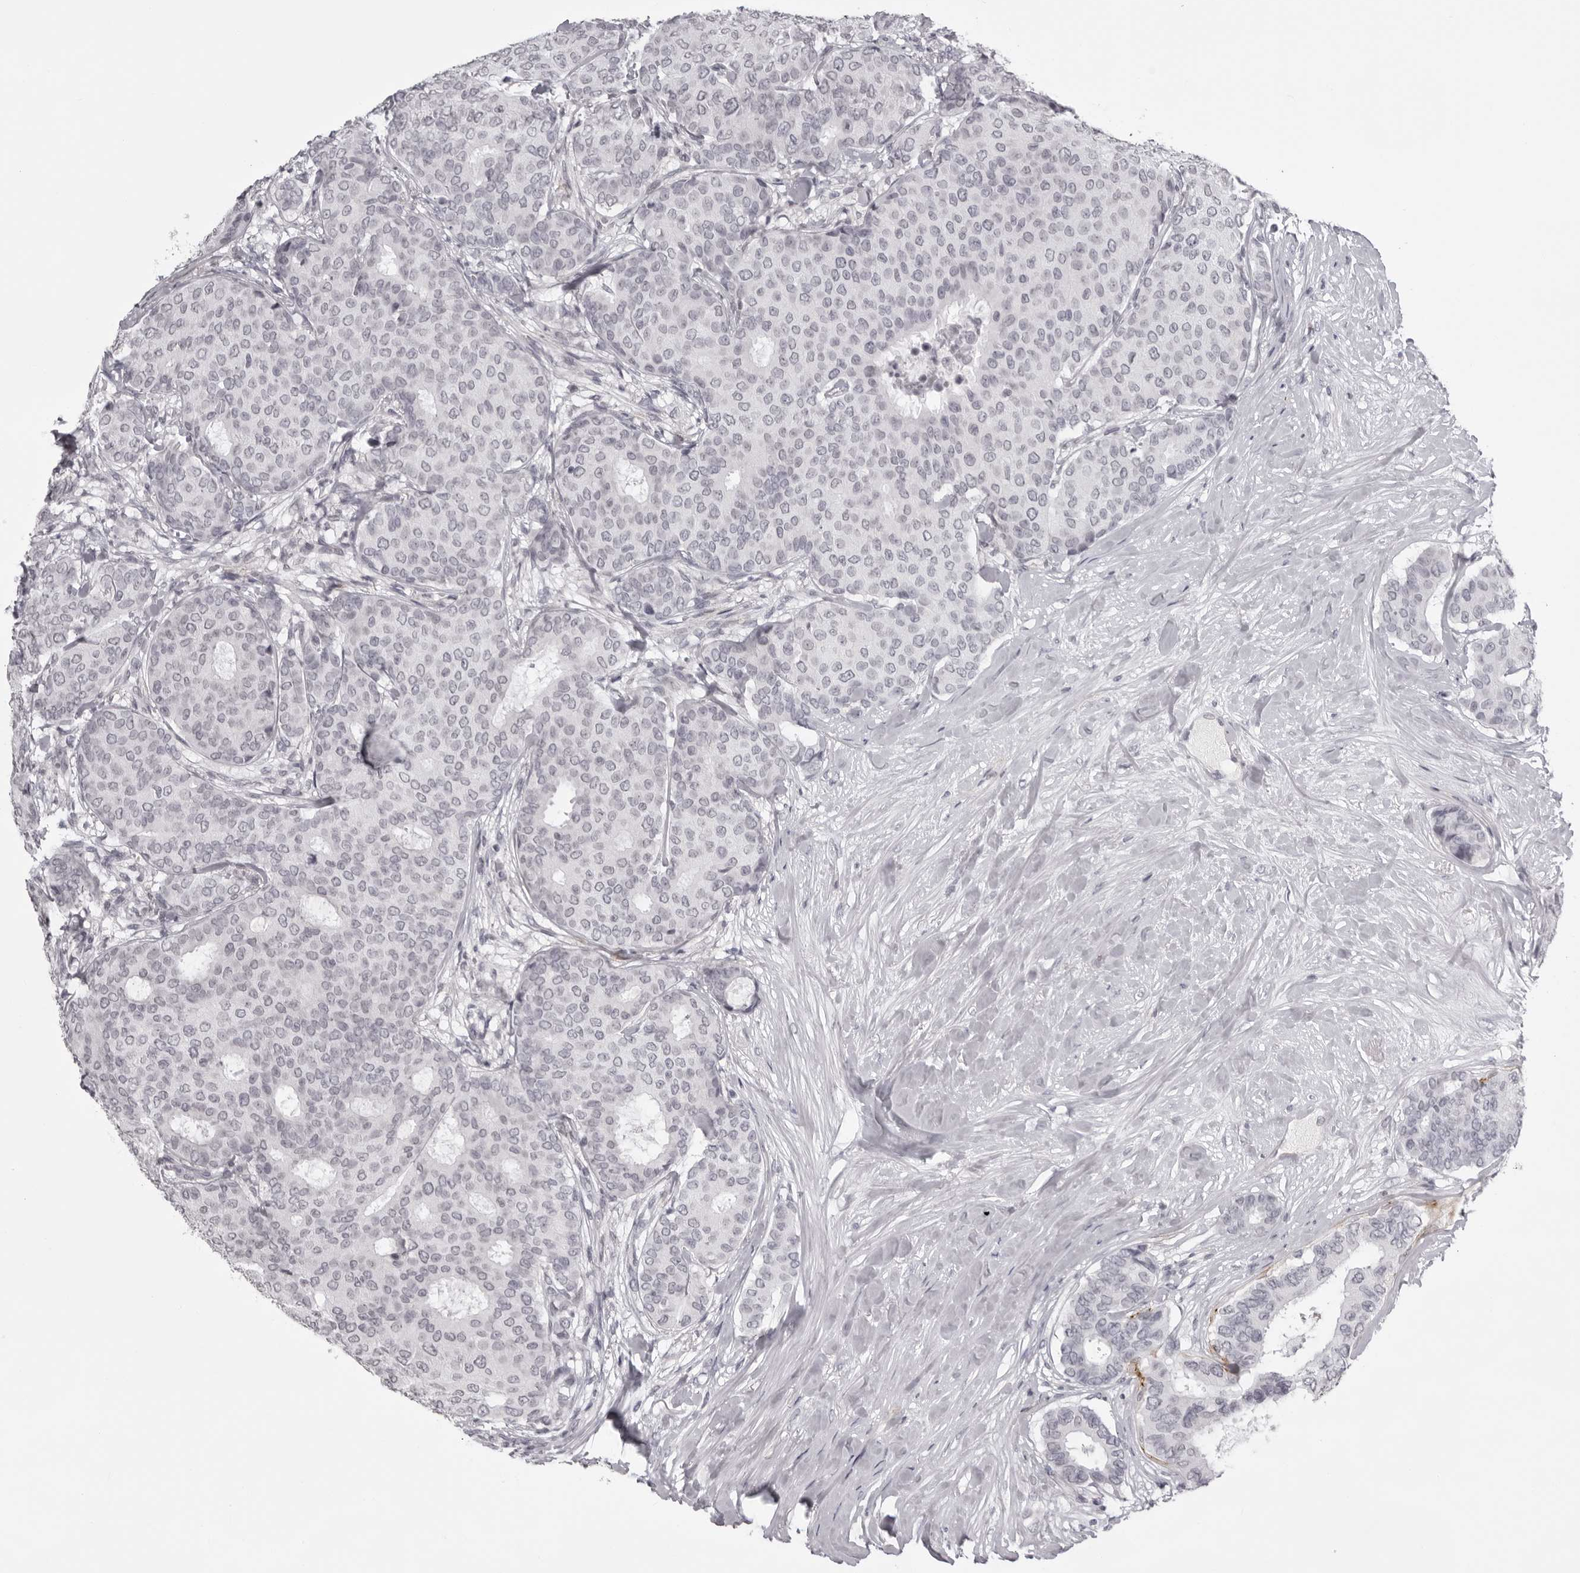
{"staining": {"intensity": "negative", "quantity": "none", "location": "none"}, "tissue": "breast cancer", "cell_type": "Tumor cells", "image_type": "cancer", "snomed": [{"axis": "morphology", "description": "Duct carcinoma"}, {"axis": "topography", "description": "Breast"}], "caption": "A high-resolution image shows immunohistochemistry (IHC) staining of breast cancer, which demonstrates no significant expression in tumor cells.", "gene": "NUDT18", "patient": {"sex": "female", "age": 75}}